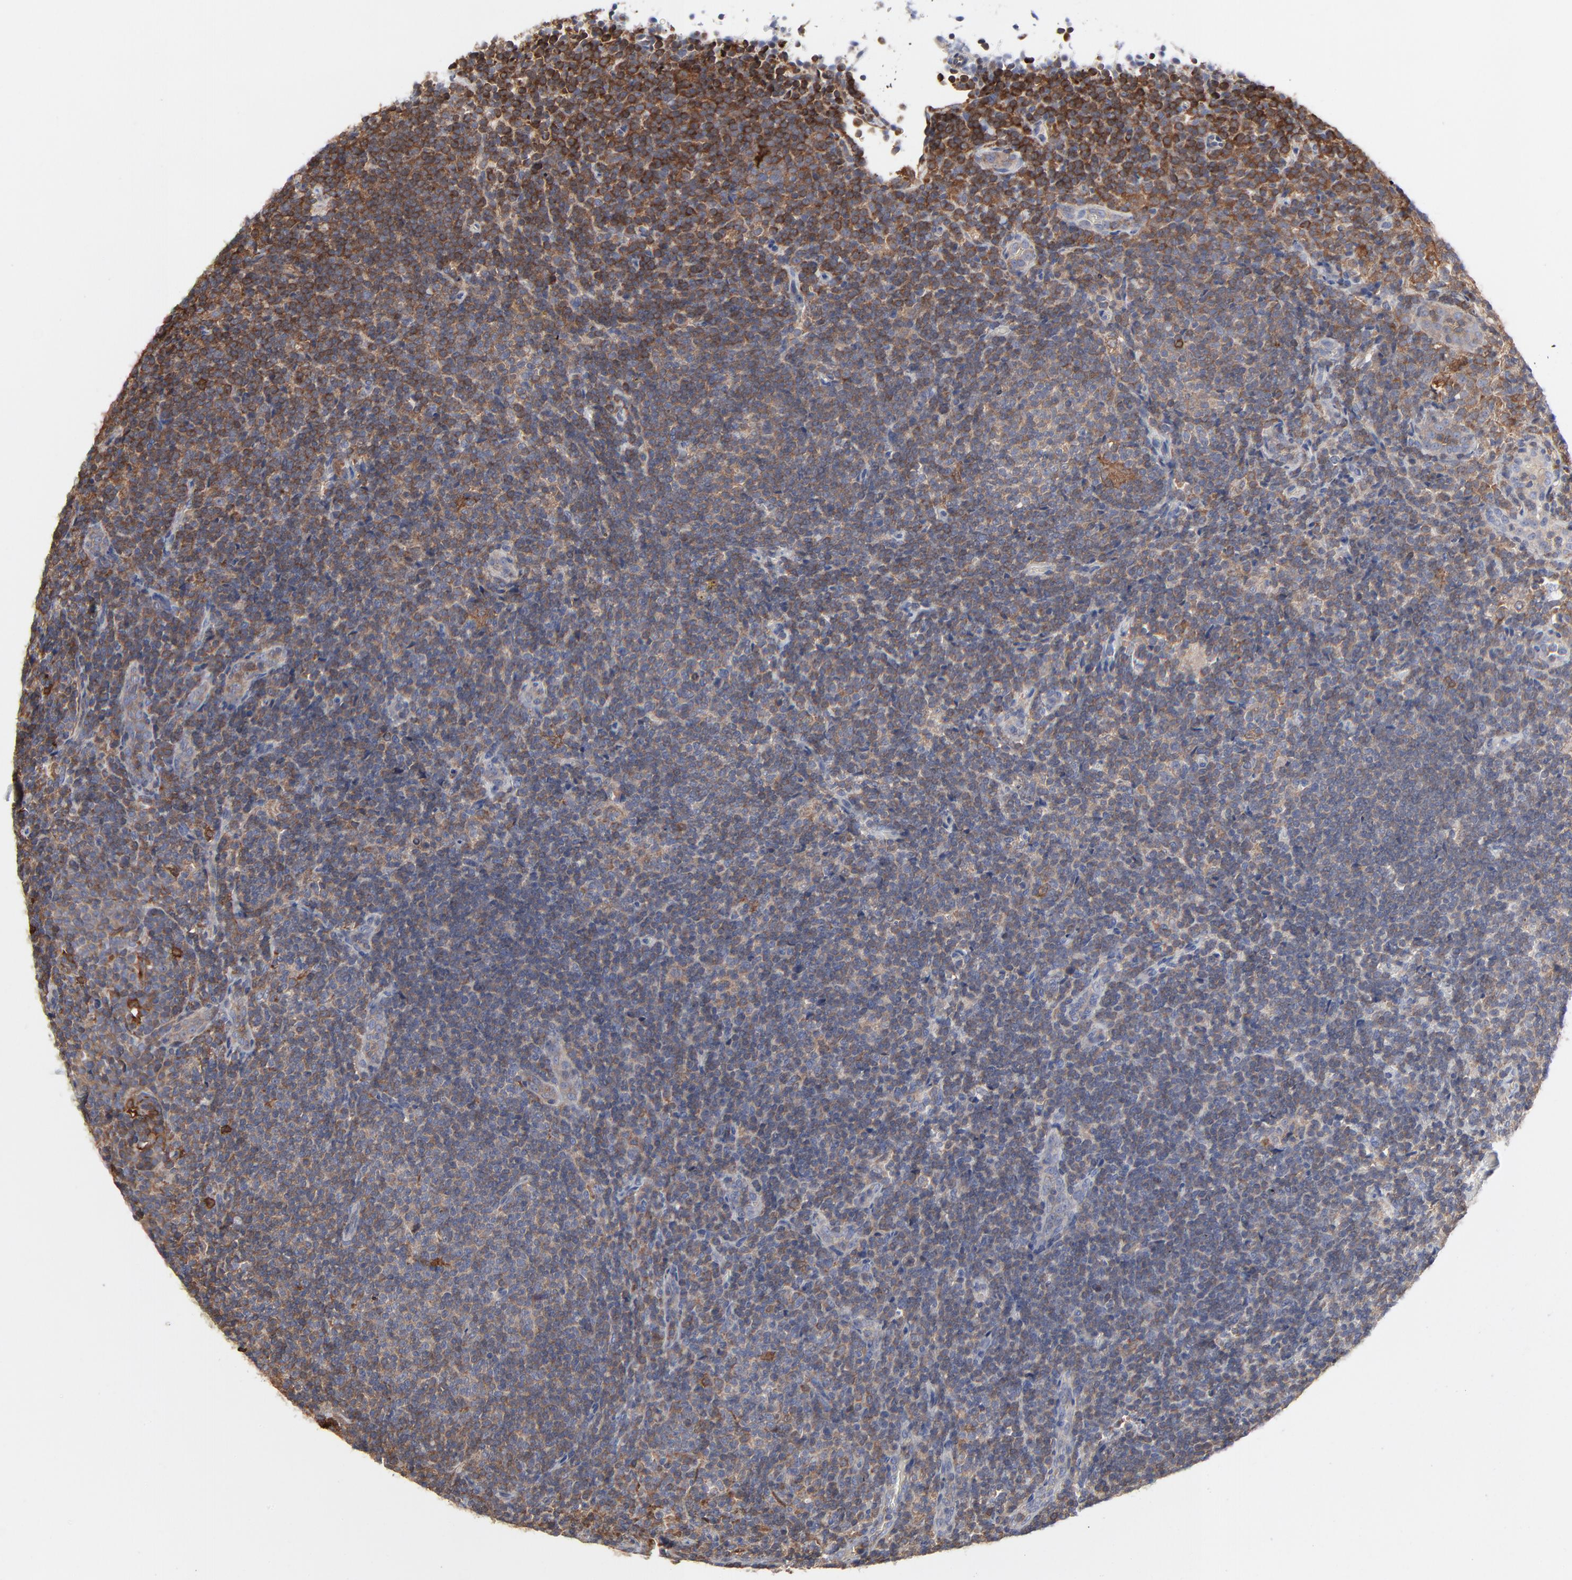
{"staining": {"intensity": "strong", "quantity": ">75%", "location": "cytoplasmic/membranous"}, "tissue": "lymphoma", "cell_type": "Tumor cells", "image_type": "cancer", "snomed": [{"axis": "morphology", "description": "Malignant lymphoma, non-Hodgkin's type, Low grade"}, {"axis": "topography", "description": "Lymph node"}], "caption": "High-magnification brightfield microscopy of low-grade malignant lymphoma, non-Hodgkin's type stained with DAB (3,3'-diaminobenzidine) (brown) and counterstained with hematoxylin (blue). tumor cells exhibit strong cytoplasmic/membranous positivity is appreciated in approximately>75% of cells. Using DAB (3,3'-diaminobenzidine) (brown) and hematoxylin (blue) stains, captured at high magnification using brightfield microscopy.", "gene": "MAP2K1", "patient": {"sex": "female", "age": 76}}